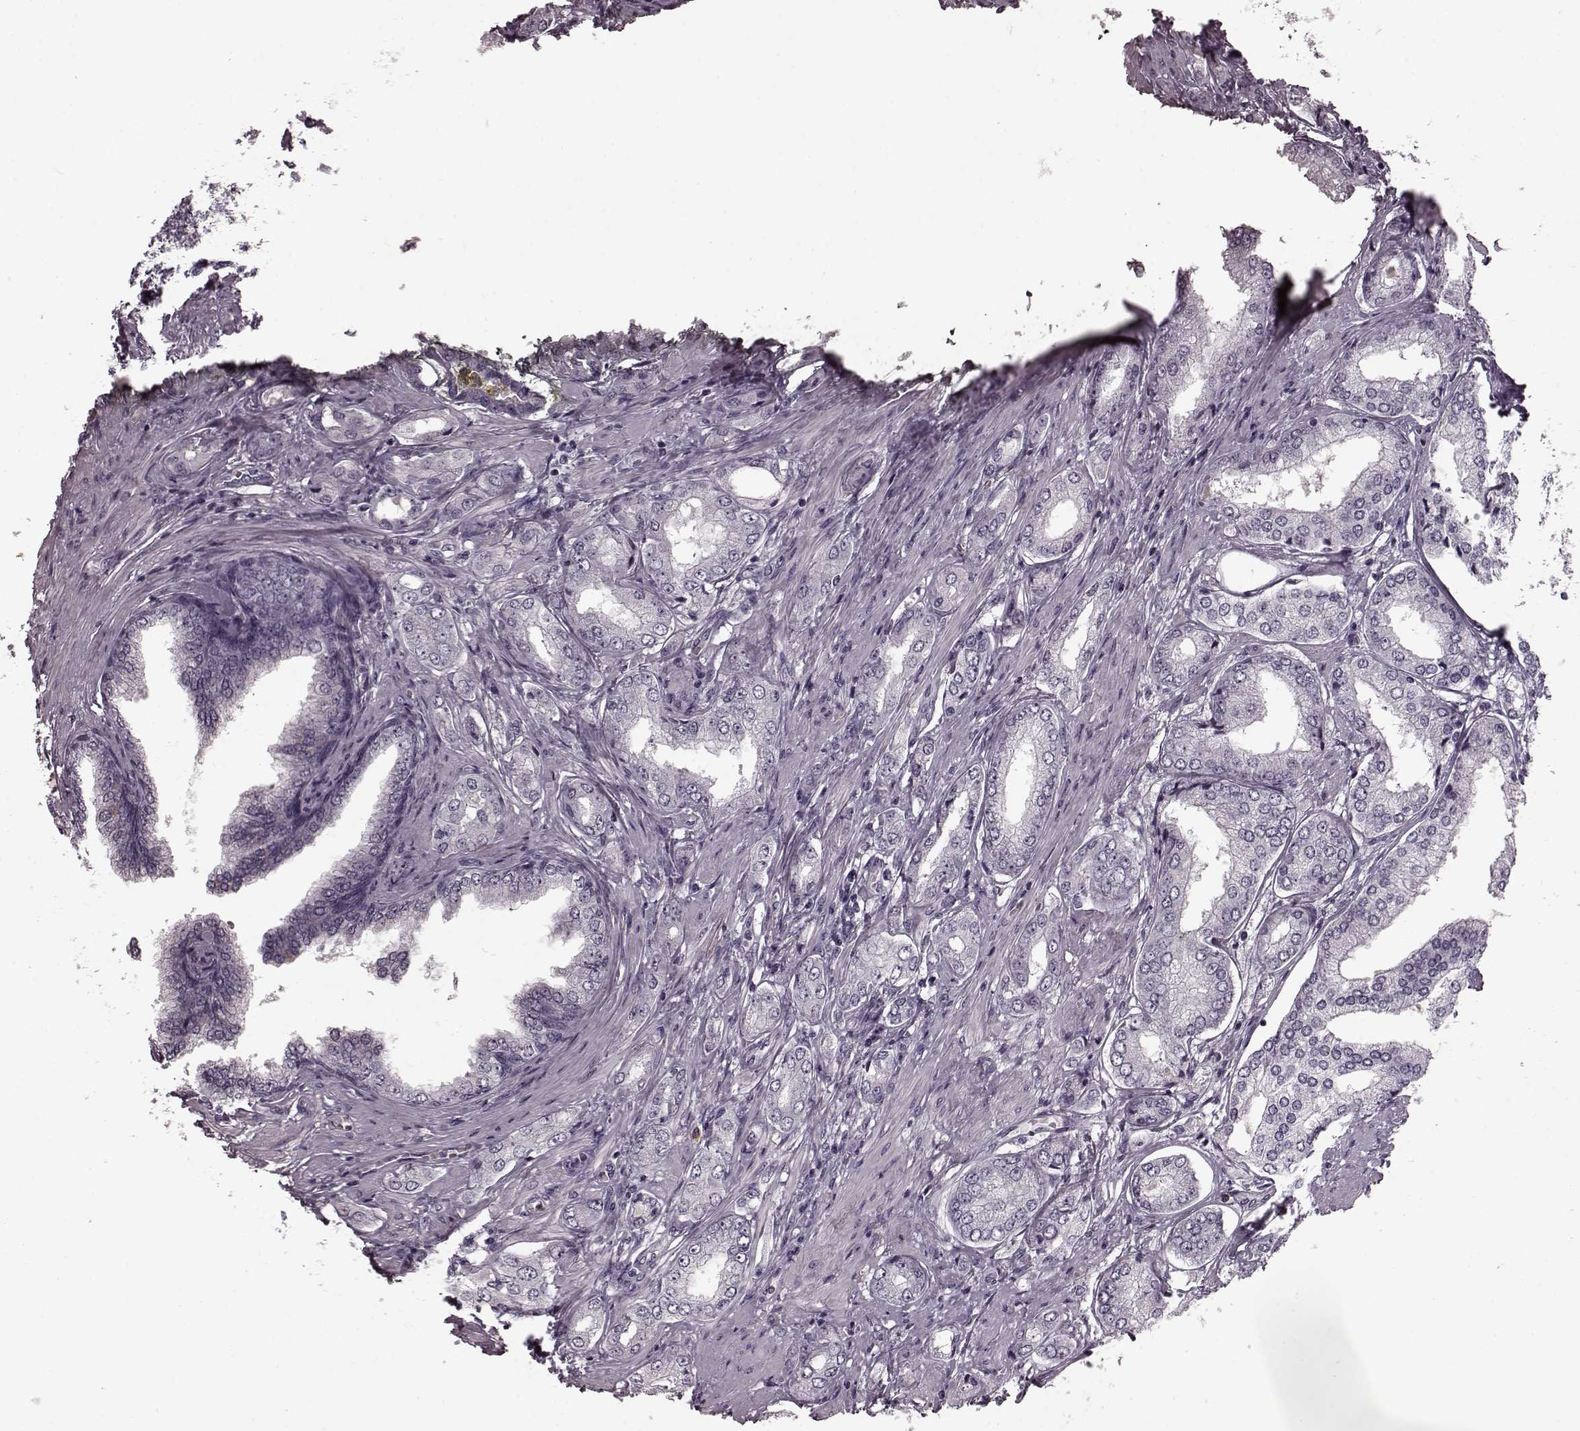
{"staining": {"intensity": "negative", "quantity": "none", "location": "none"}, "tissue": "prostate cancer", "cell_type": "Tumor cells", "image_type": "cancer", "snomed": [{"axis": "morphology", "description": "Adenocarcinoma, NOS"}, {"axis": "topography", "description": "Prostate"}], "caption": "Immunohistochemical staining of prostate cancer demonstrates no significant staining in tumor cells.", "gene": "CST7", "patient": {"sex": "male", "age": 63}}